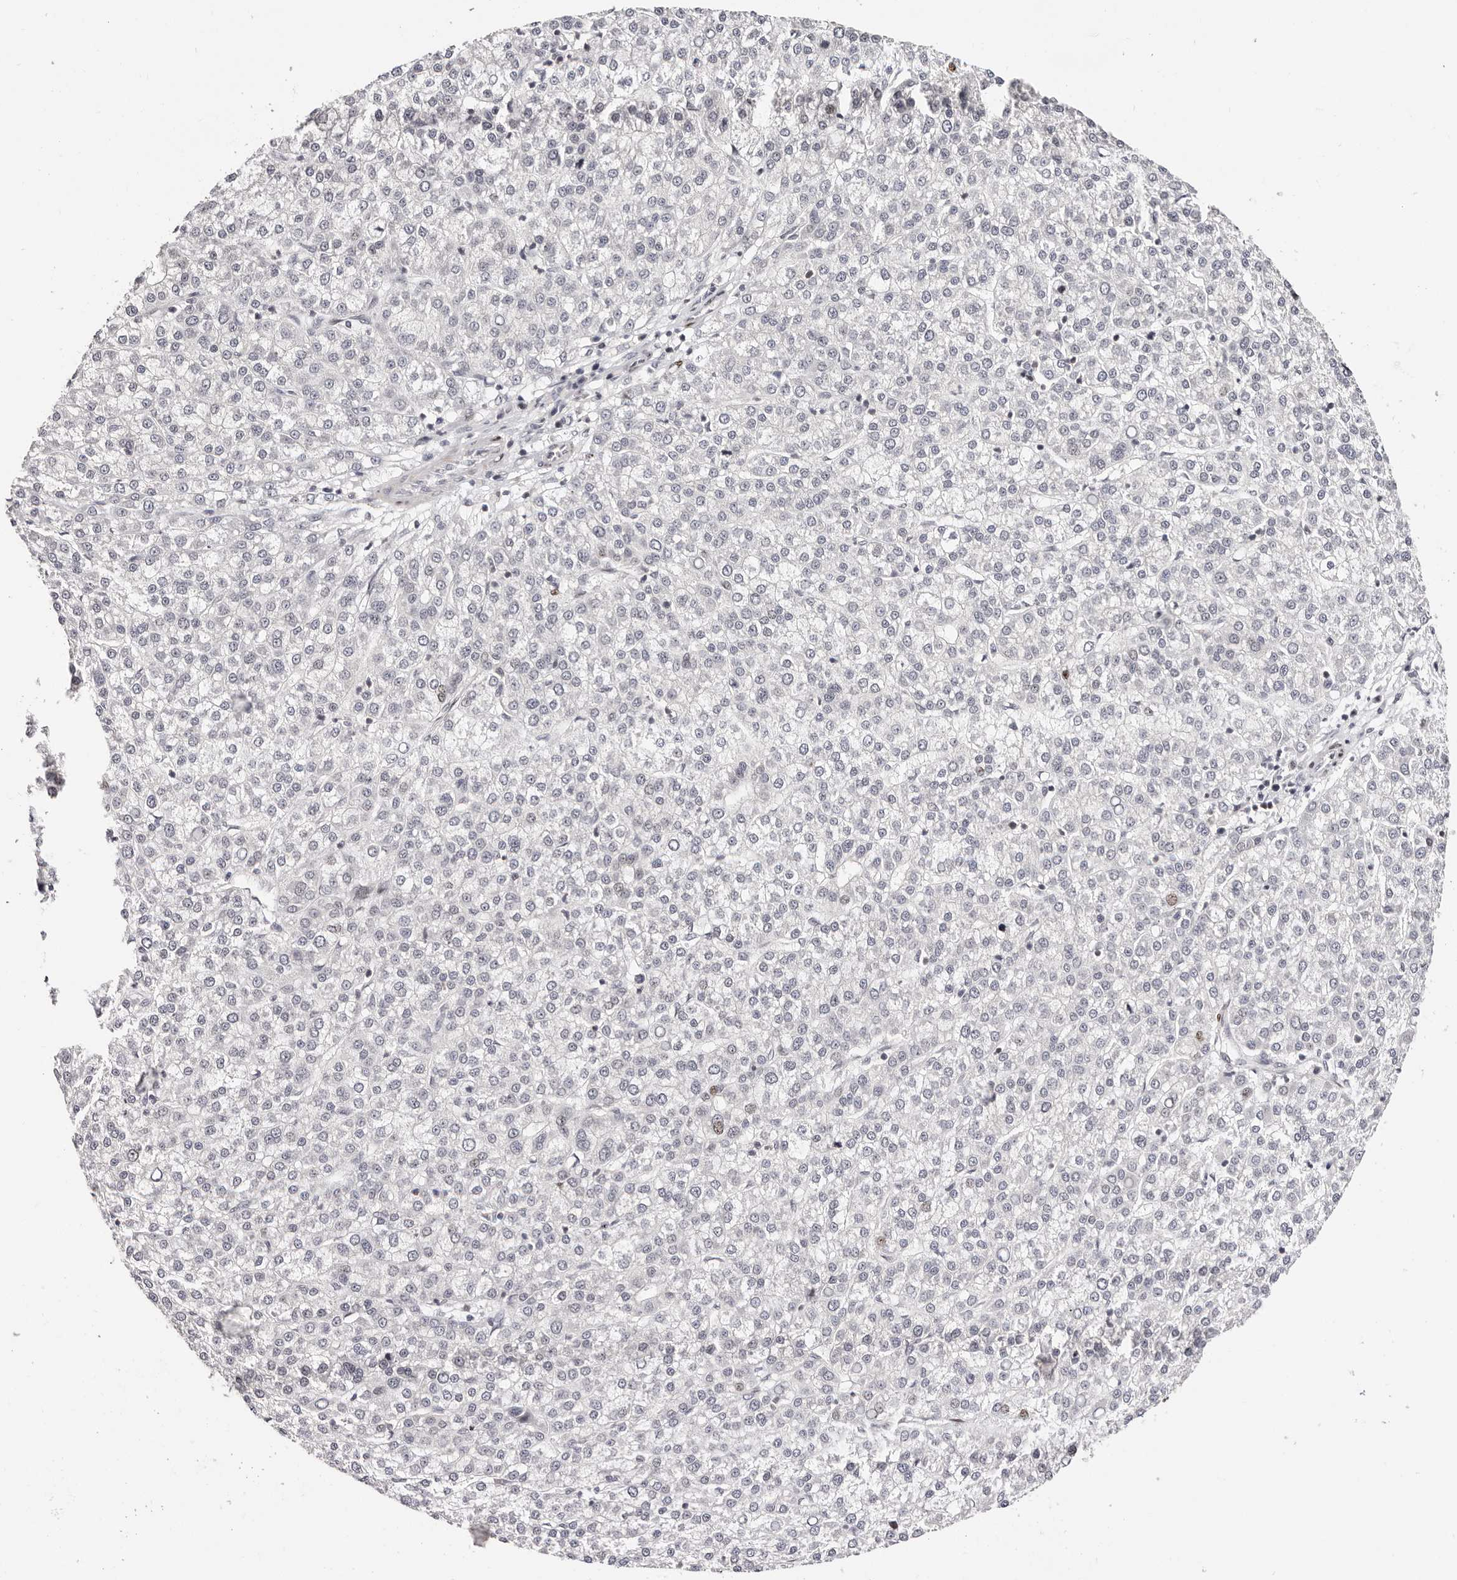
{"staining": {"intensity": "negative", "quantity": "none", "location": "none"}, "tissue": "liver cancer", "cell_type": "Tumor cells", "image_type": "cancer", "snomed": [{"axis": "morphology", "description": "Carcinoma, Hepatocellular, NOS"}, {"axis": "topography", "description": "Liver"}], "caption": "IHC of hepatocellular carcinoma (liver) demonstrates no positivity in tumor cells. (DAB IHC, high magnification).", "gene": "NUP153", "patient": {"sex": "female", "age": 58}}